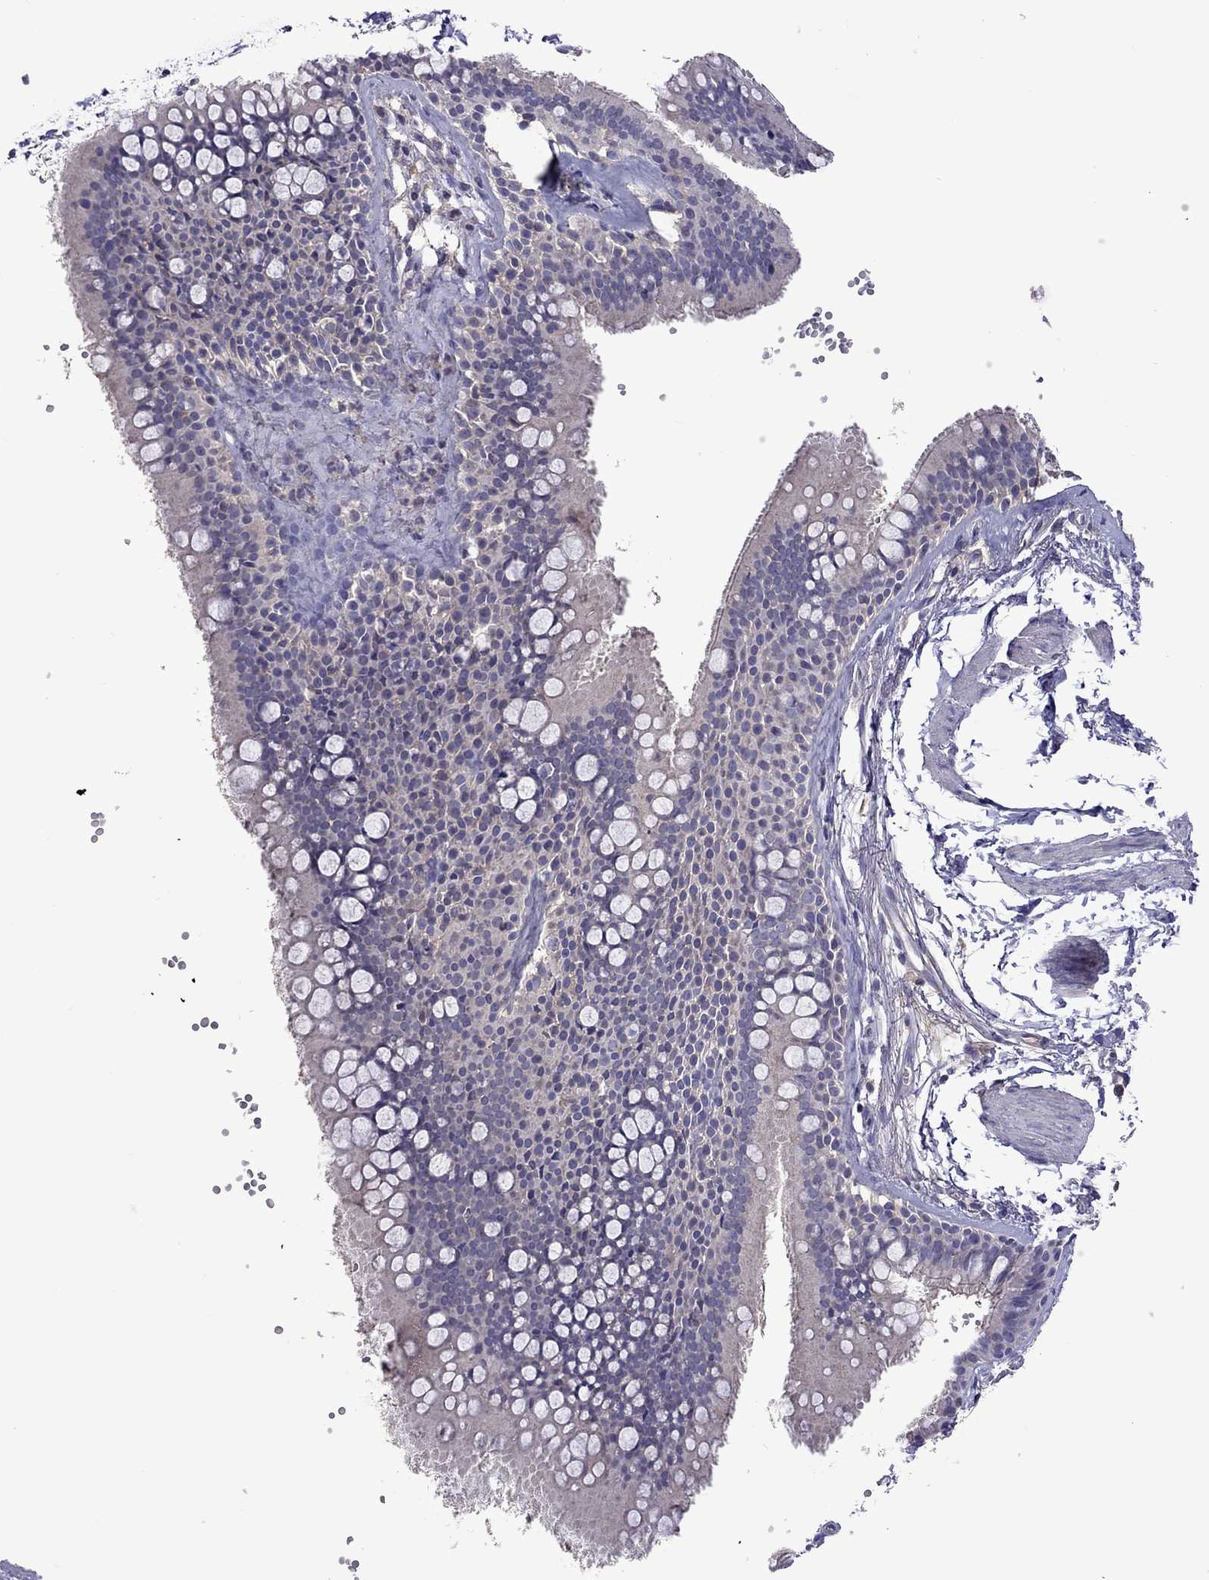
{"staining": {"intensity": "negative", "quantity": "none", "location": "none"}, "tissue": "soft tissue", "cell_type": "Fibroblasts", "image_type": "normal", "snomed": [{"axis": "morphology", "description": "Normal tissue, NOS"}, {"axis": "morphology", "description": "Squamous cell carcinoma, NOS"}, {"axis": "topography", "description": "Cartilage tissue"}, {"axis": "topography", "description": "Lung"}], "caption": "Fibroblasts show no significant protein expression in benign soft tissue. (DAB (3,3'-diaminobenzidine) immunohistochemistry, high magnification).", "gene": "RTP5", "patient": {"sex": "male", "age": 66}}